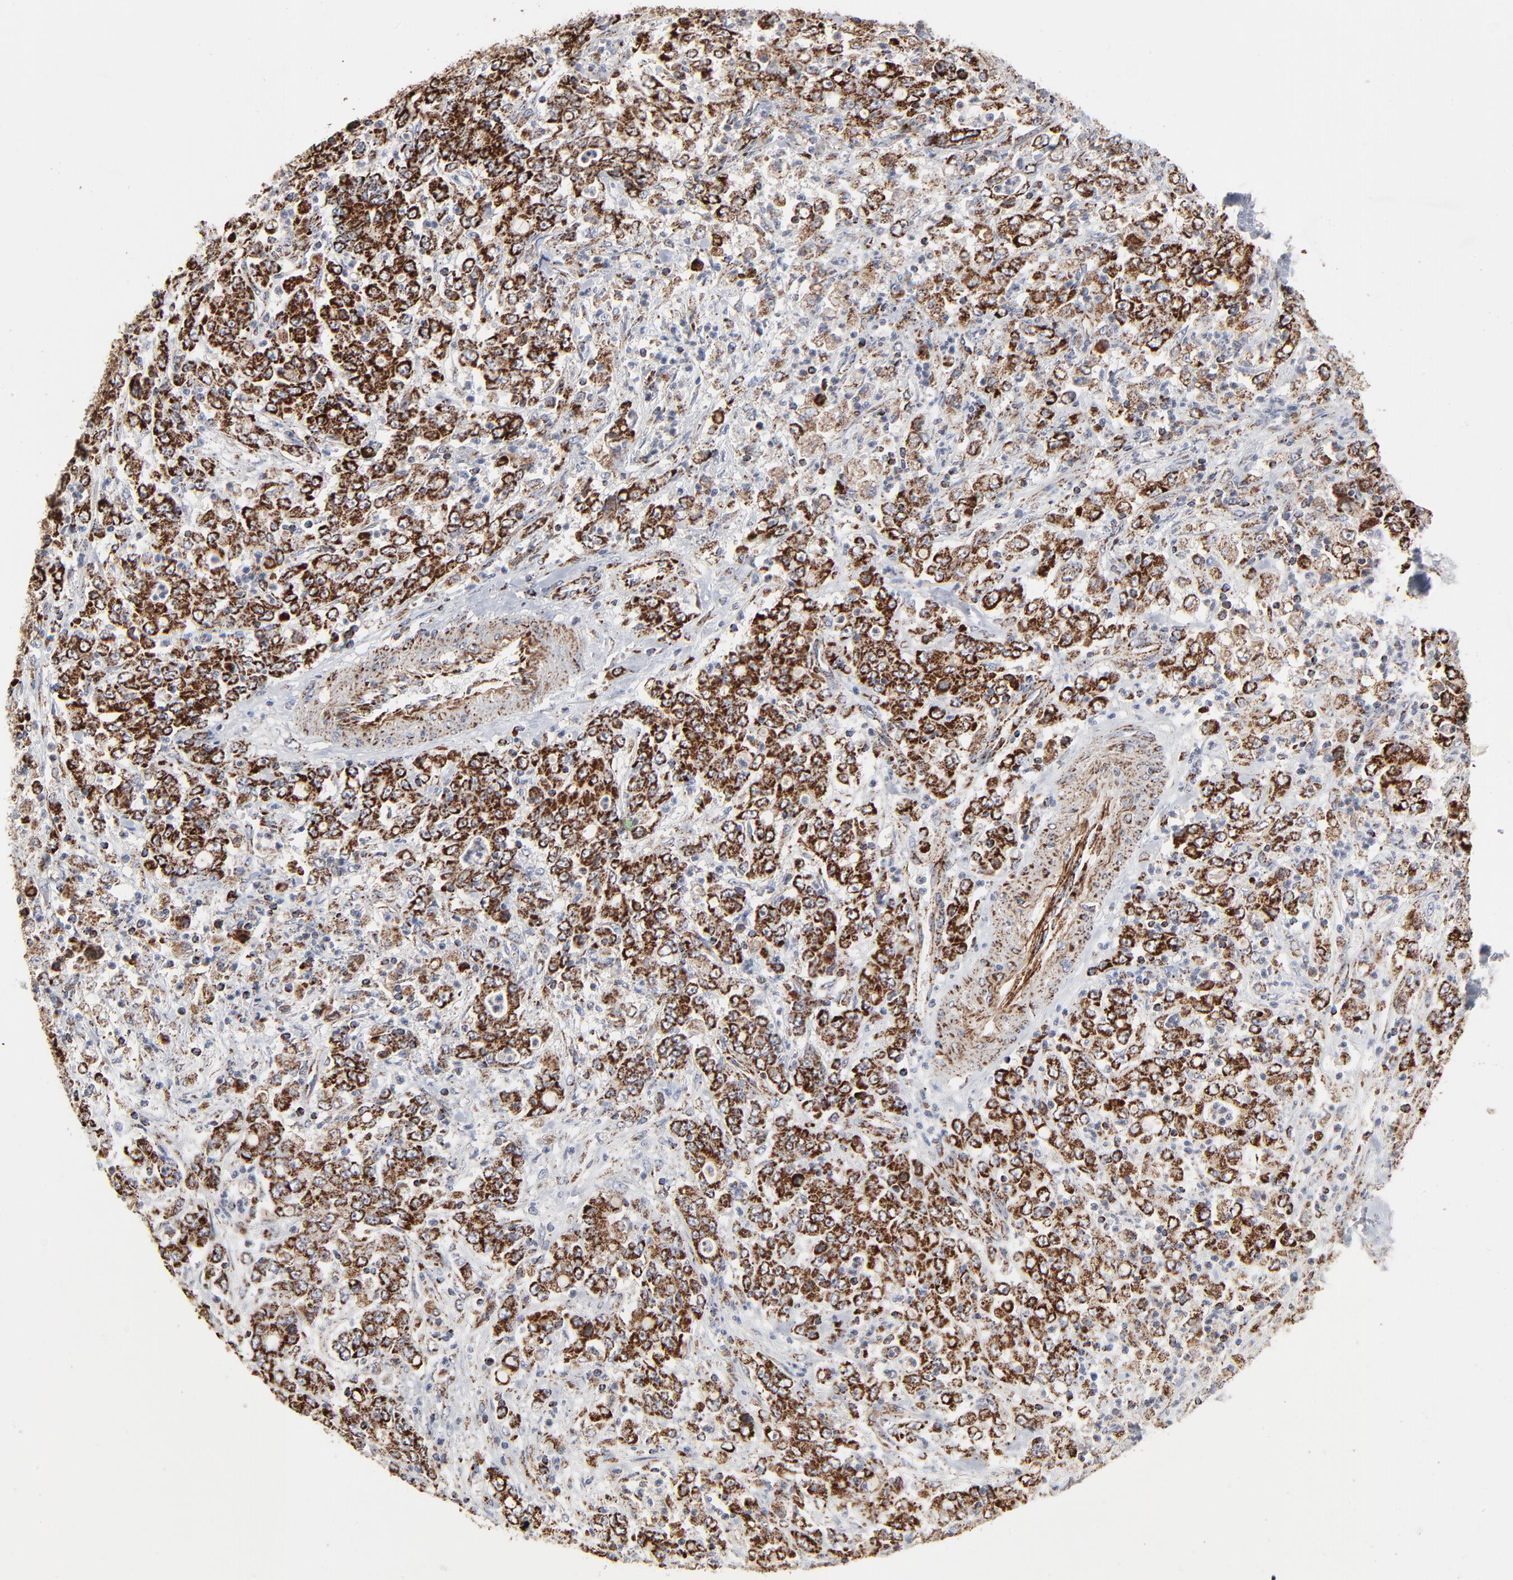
{"staining": {"intensity": "strong", "quantity": ">75%", "location": "cytoplasmic/membranous"}, "tissue": "stomach cancer", "cell_type": "Tumor cells", "image_type": "cancer", "snomed": [{"axis": "morphology", "description": "Adenocarcinoma, NOS"}, {"axis": "topography", "description": "Stomach, lower"}], "caption": "Stomach cancer (adenocarcinoma) was stained to show a protein in brown. There is high levels of strong cytoplasmic/membranous positivity in approximately >75% of tumor cells.", "gene": "UQCRC1", "patient": {"sex": "female", "age": 71}}